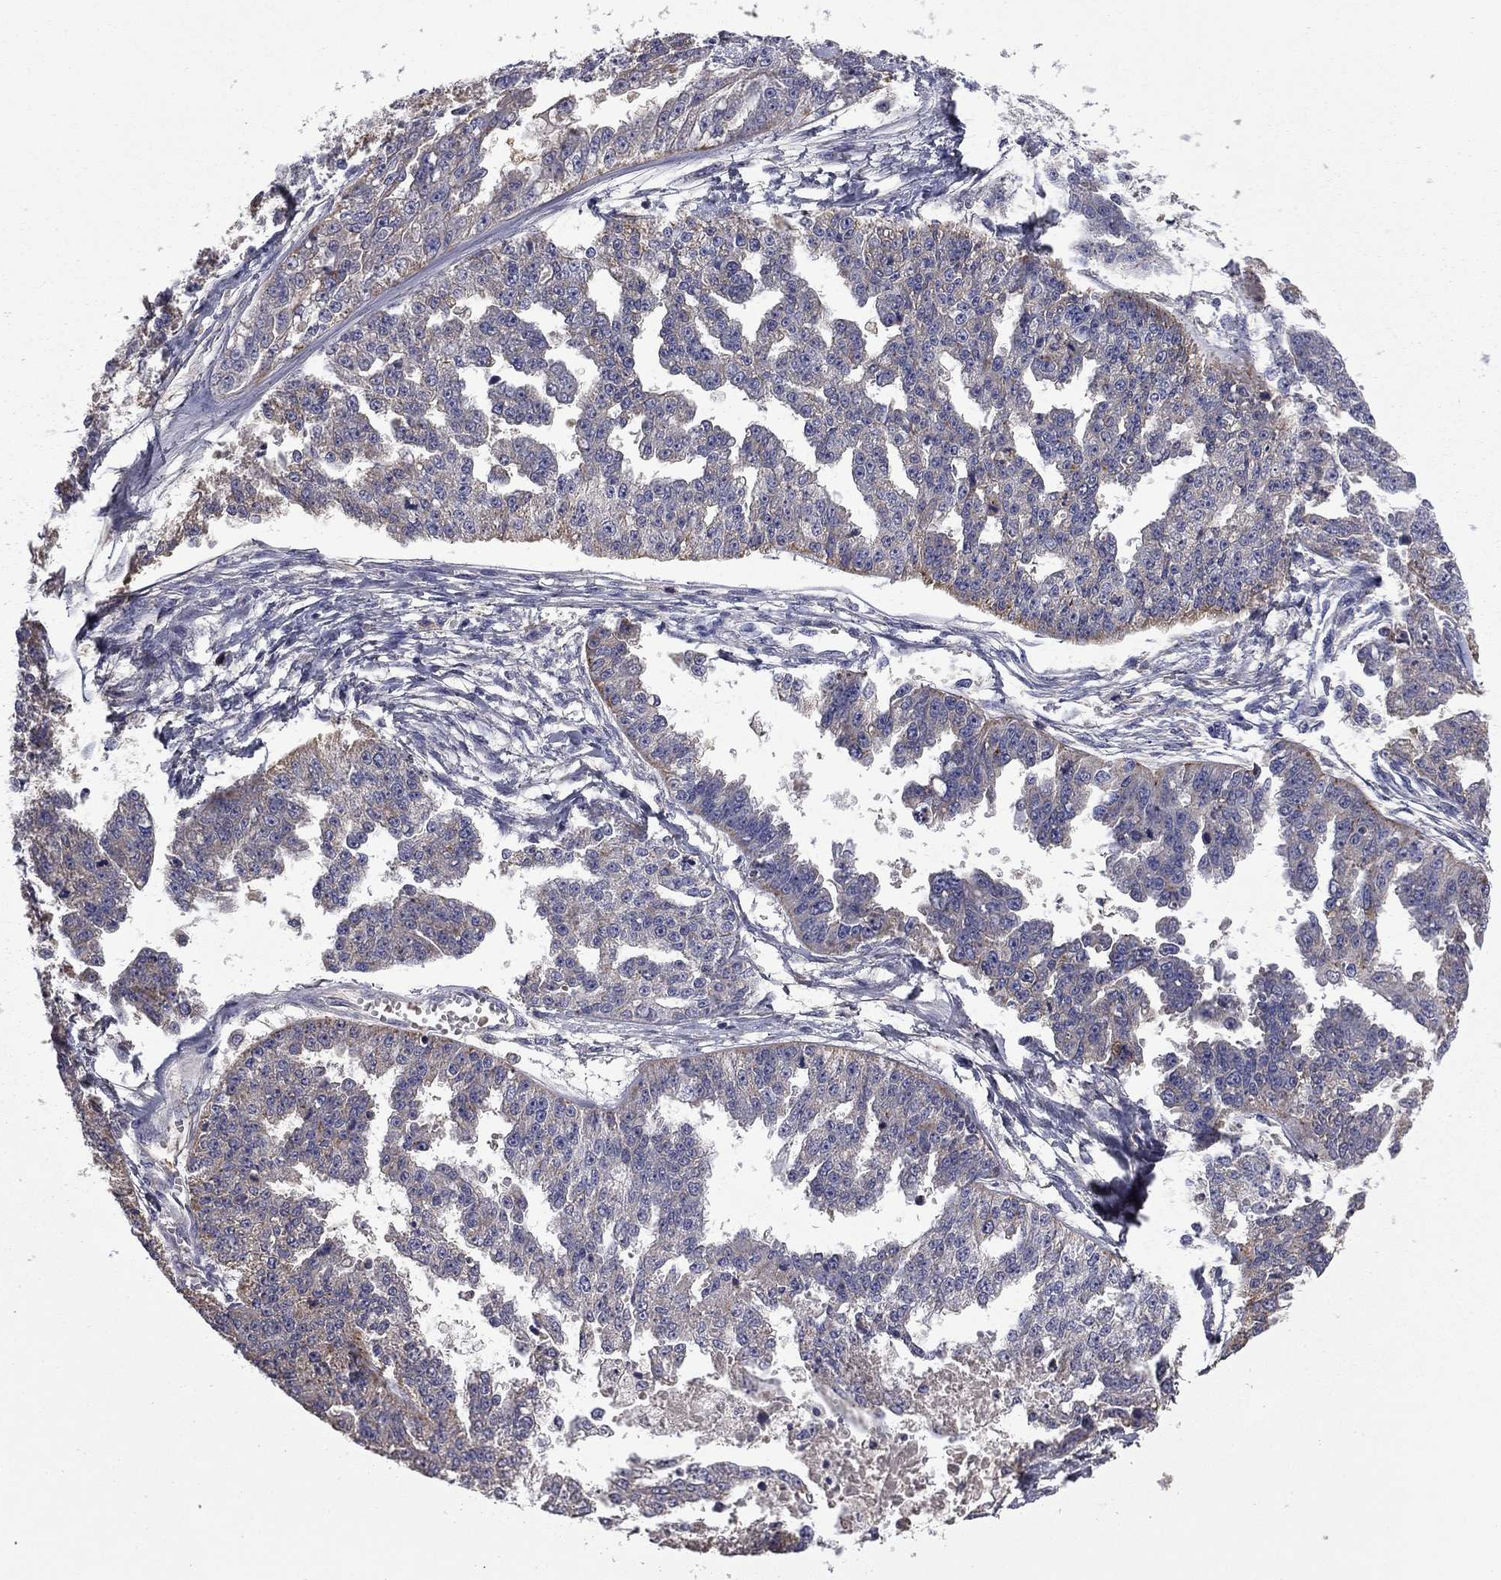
{"staining": {"intensity": "weak", "quantity": "<25%", "location": "cytoplasmic/membranous"}, "tissue": "ovarian cancer", "cell_type": "Tumor cells", "image_type": "cancer", "snomed": [{"axis": "morphology", "description": "Cystadenocarcinoma, serous, NOS"}, {"axis": "topography", "description": "Ovary"}], "caption": "The micrograph exhibits no significant staining in tumor cells of serous cystadenocarcinoma (ovarian).", "gene": "CEACAM7", "patient": {"sex": "female", "age": 58}}